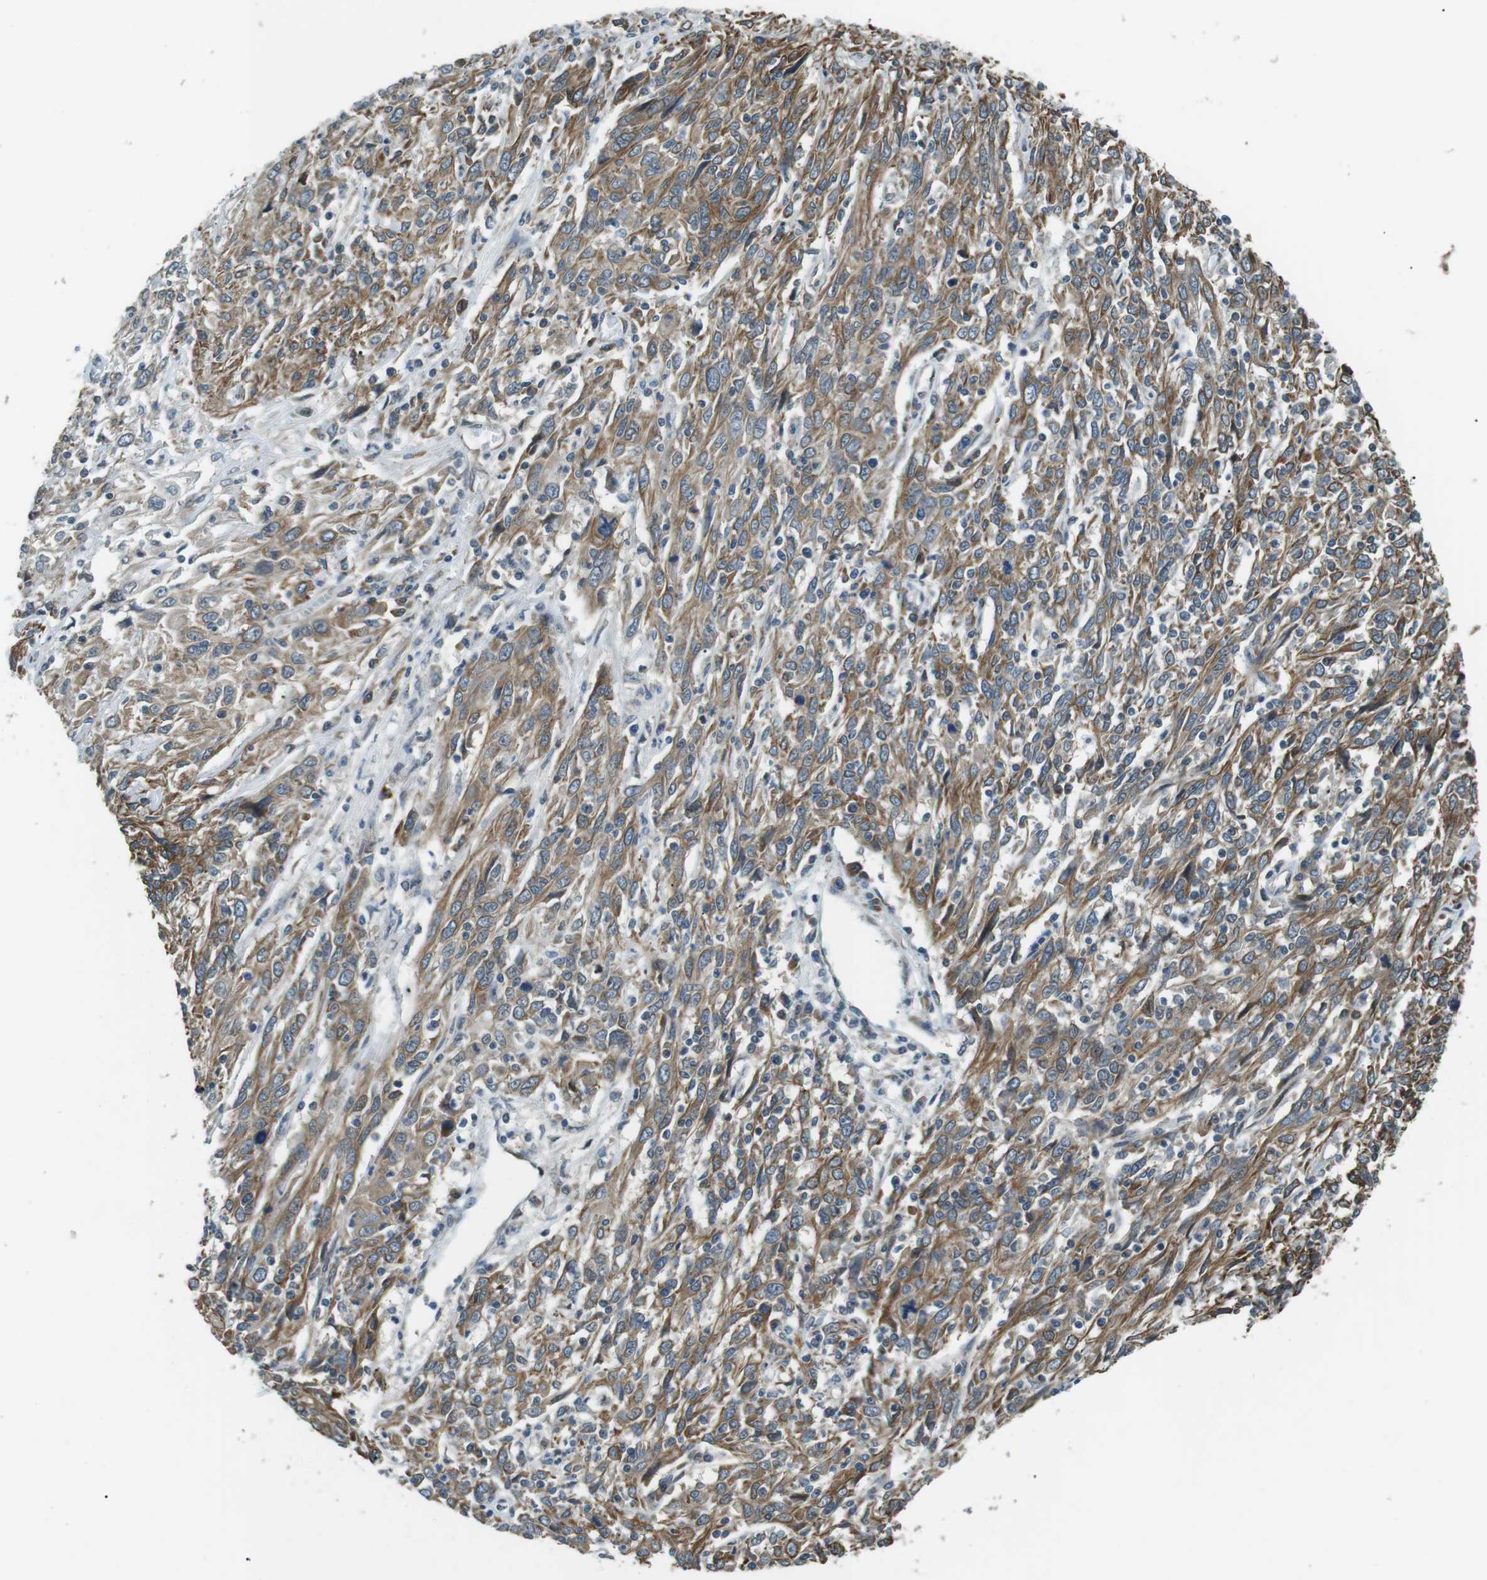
{"staining": {"intensity": "moderate", "quantity": ">75%", "location": "cytoplasmic/membranous"}, "tissue": "cervical cancer", "cell_type": "Tumor cells", "image_type": "cancer", "snomed": [{"axis": "morphology", "description": "Squamous cell carcinoma, NOS"}, {"axis": "topography", "description": "Cervix"}], "caption": "An immunohistochemistry (IHC) histopathology image of tumor tissue is shown. Protein staining in brown shows moderate cytoplasmic/membranous positivity in cervical squamous cell carcinoma within tumor cells.", "gene": "TMEM74", "patient": {"sex": "female", "age": 46}}